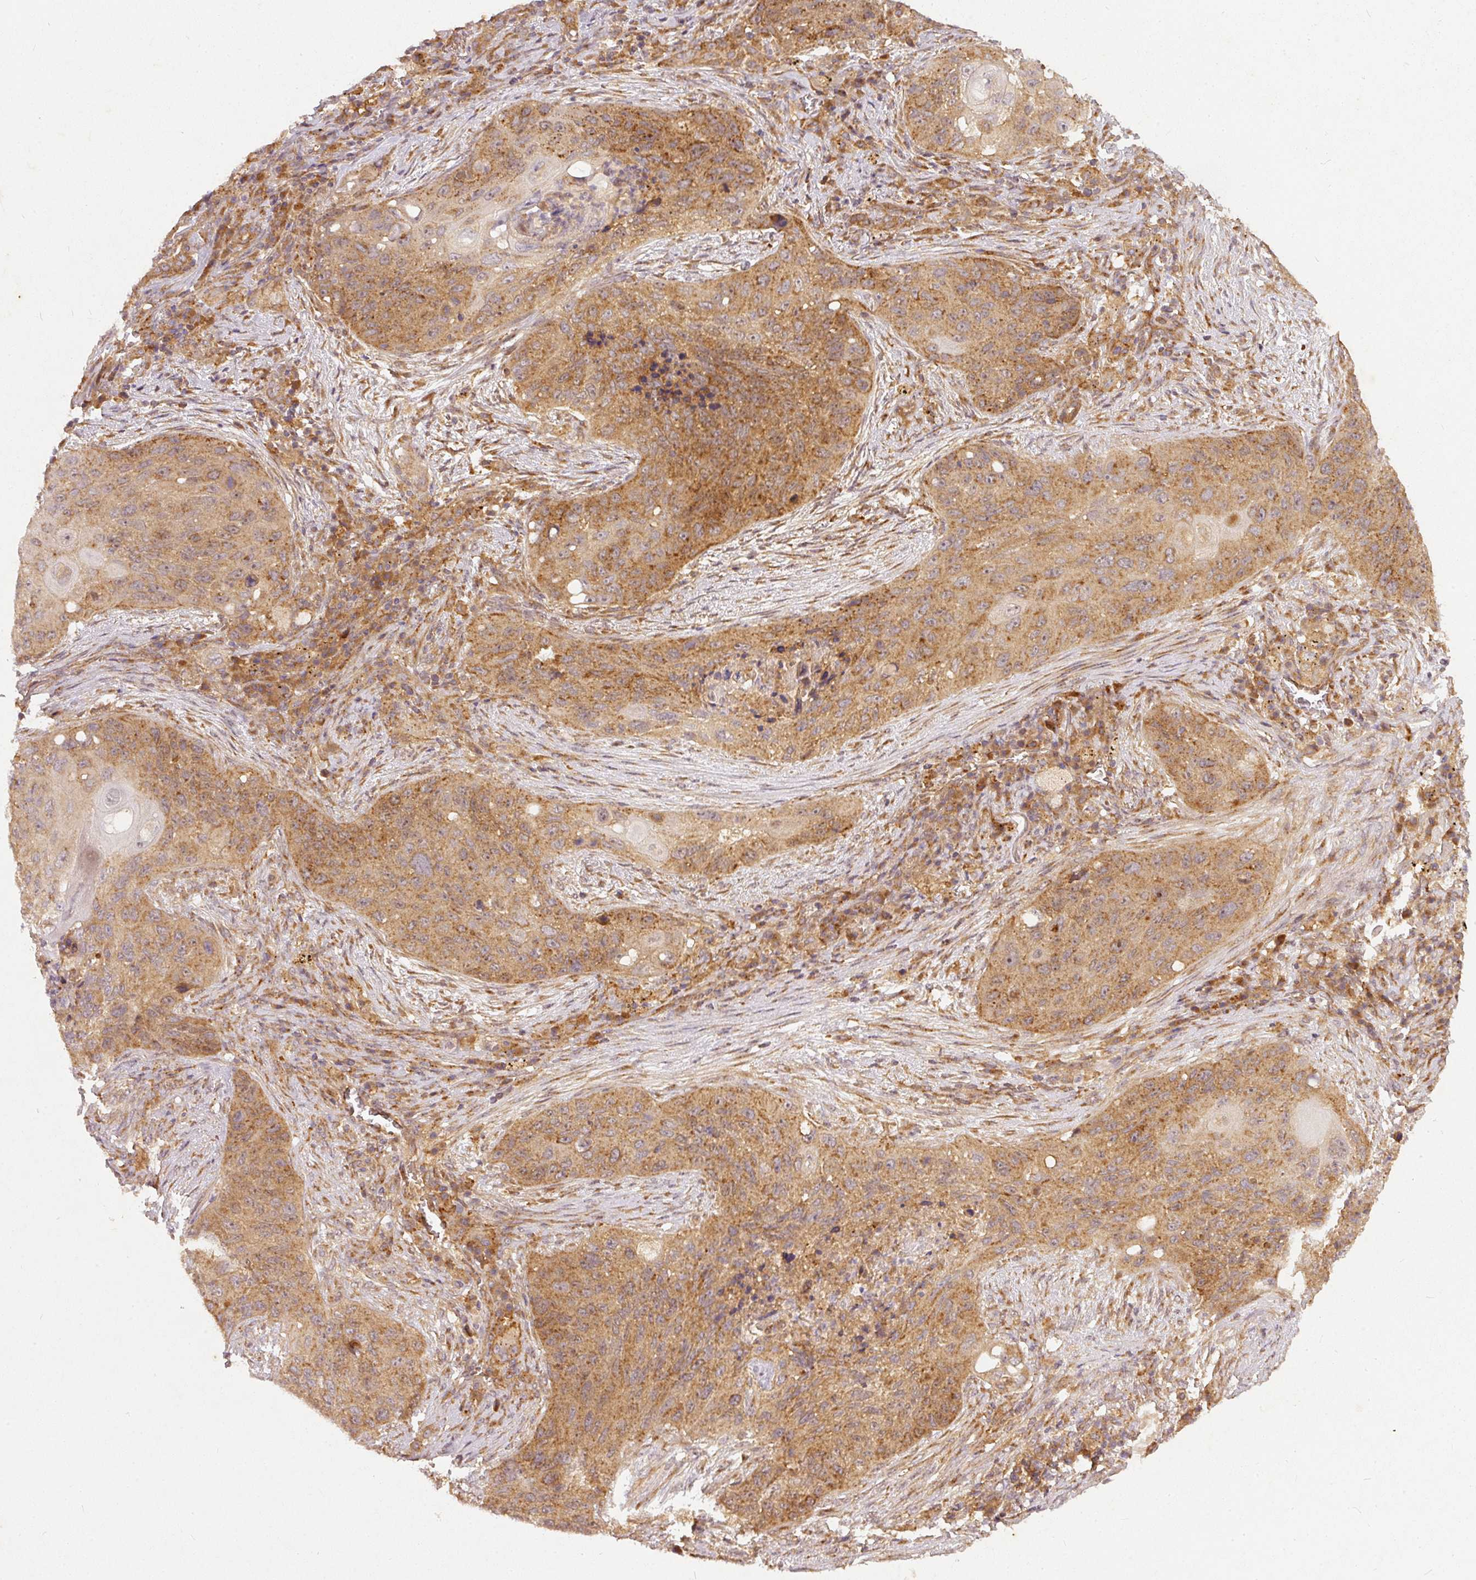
{"staining": {"intensity": "moderate", "quantity": ">75%", "location": "cytoplasmic/membranous"}, "tissue": "lung cancer", "cell_type": "Tumor cells", "image_type": "cancer", "snomed": [{"axis": "morphology", "description": "Squamous cell carcinoma, NOS"}, {"axis": "topography", "description": "Lung"}], "caption": "Tumor cells show medium levels of moderate cytoplasmic/membranous staining in approximately >75% of cells in lung squamous cell carcinoma. The protein is stained brown, and the nuclei are stained in blue (DAB (3,3'-diaminobenzidine) IHC with brightfield microscopy, high magnification).", "gene": "ZNF580", "patient": {"sex": "female", "age": 63}}